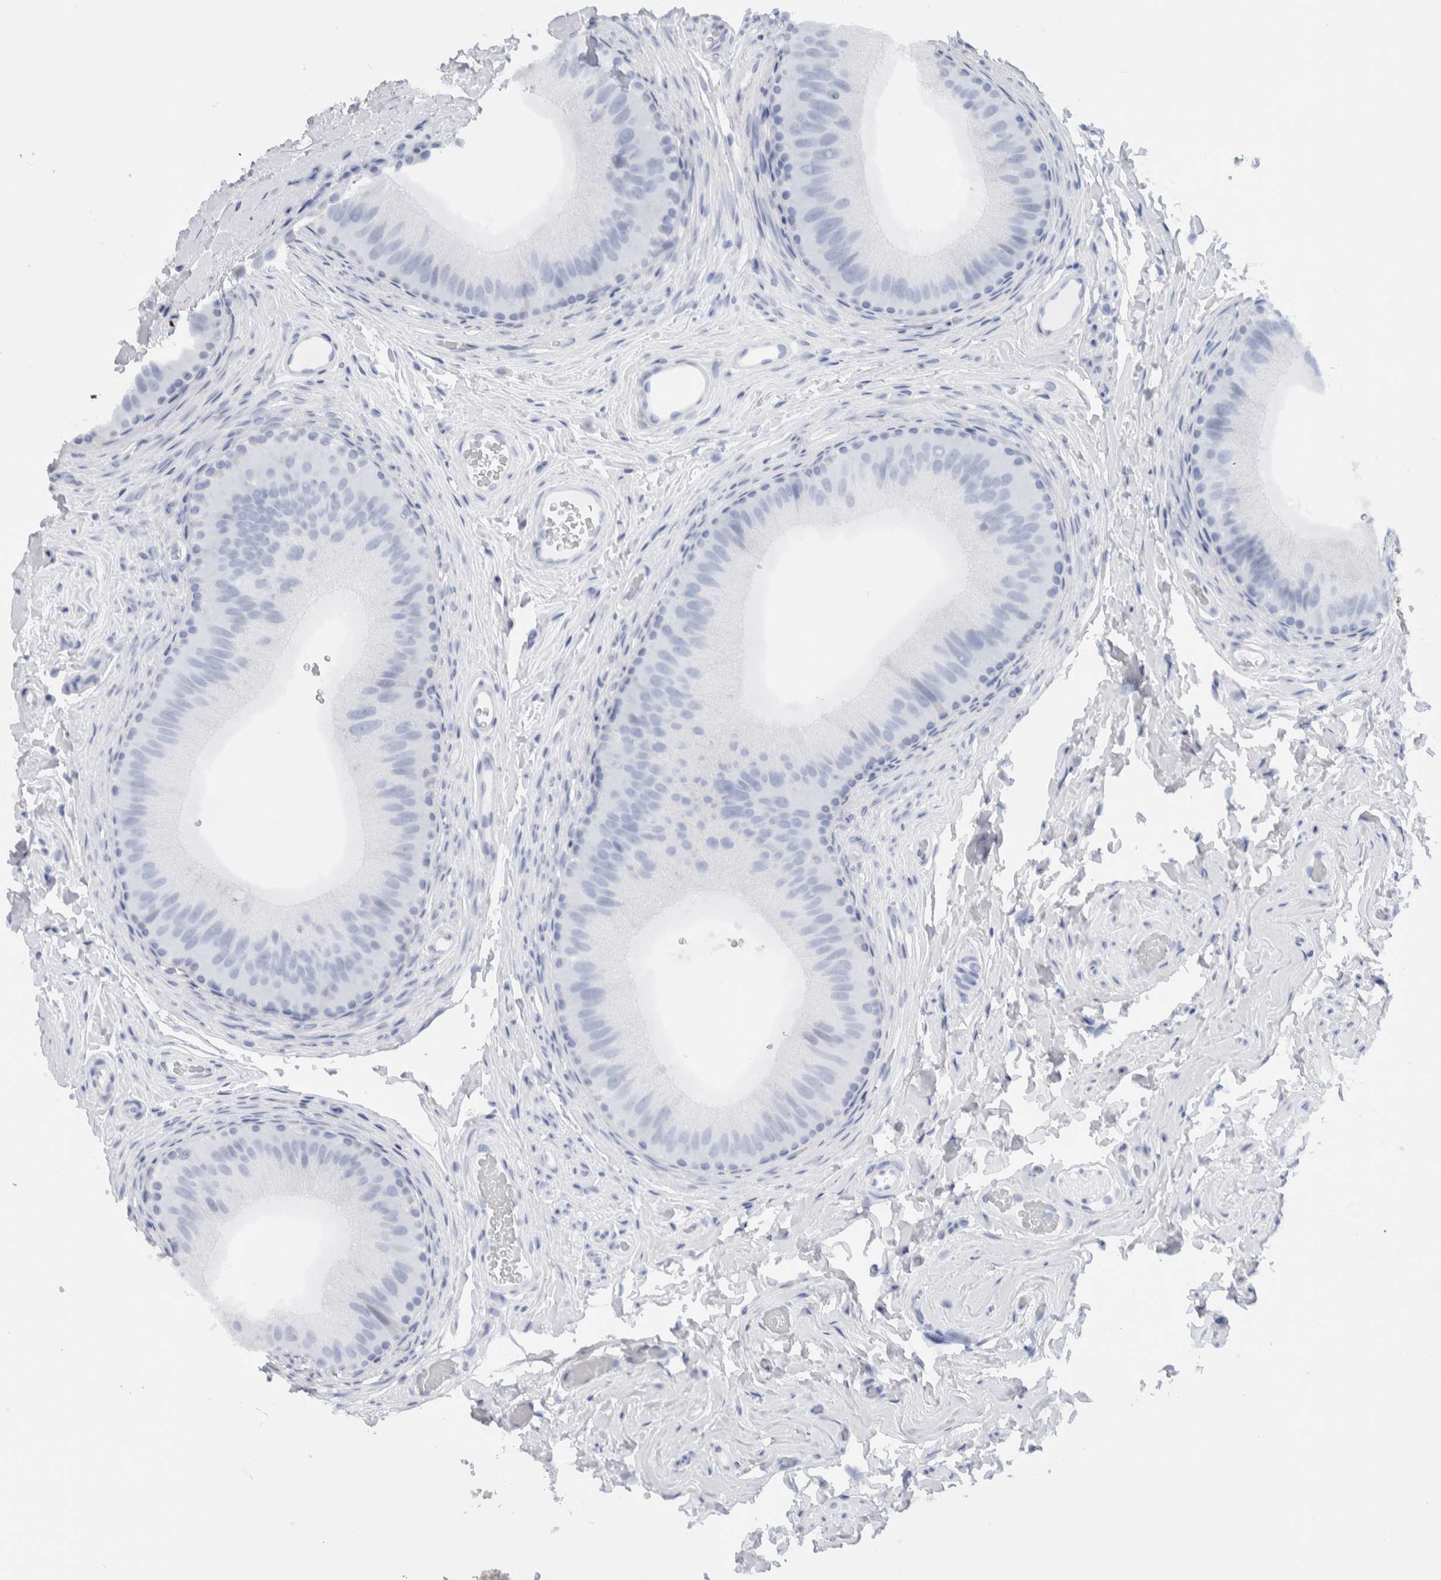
{"staining": {"intensity": "strong", "quantity": "<25%", "location": "cytoplasmic/membranous"}, "tissue": "epididymis", "cell_type": "Glandular cells", "image_type": "normal", "snomed": [{"axis": "morphology", "description": "Normal tissue, NOS"}, {"axis": "topography", "description": "Vascular tissue"}, {"axis": "topography", "description": "Epididymis"}], "caption": "IHC histopathology image of unremarkable human epididymis stained for a protein (brown), which reveals medium levels of strong cytoplasmic/membranous positivity in about <25% of glandular cells.", "gene": "METRNL", "patient": {"sex": "male", "age": 49}}